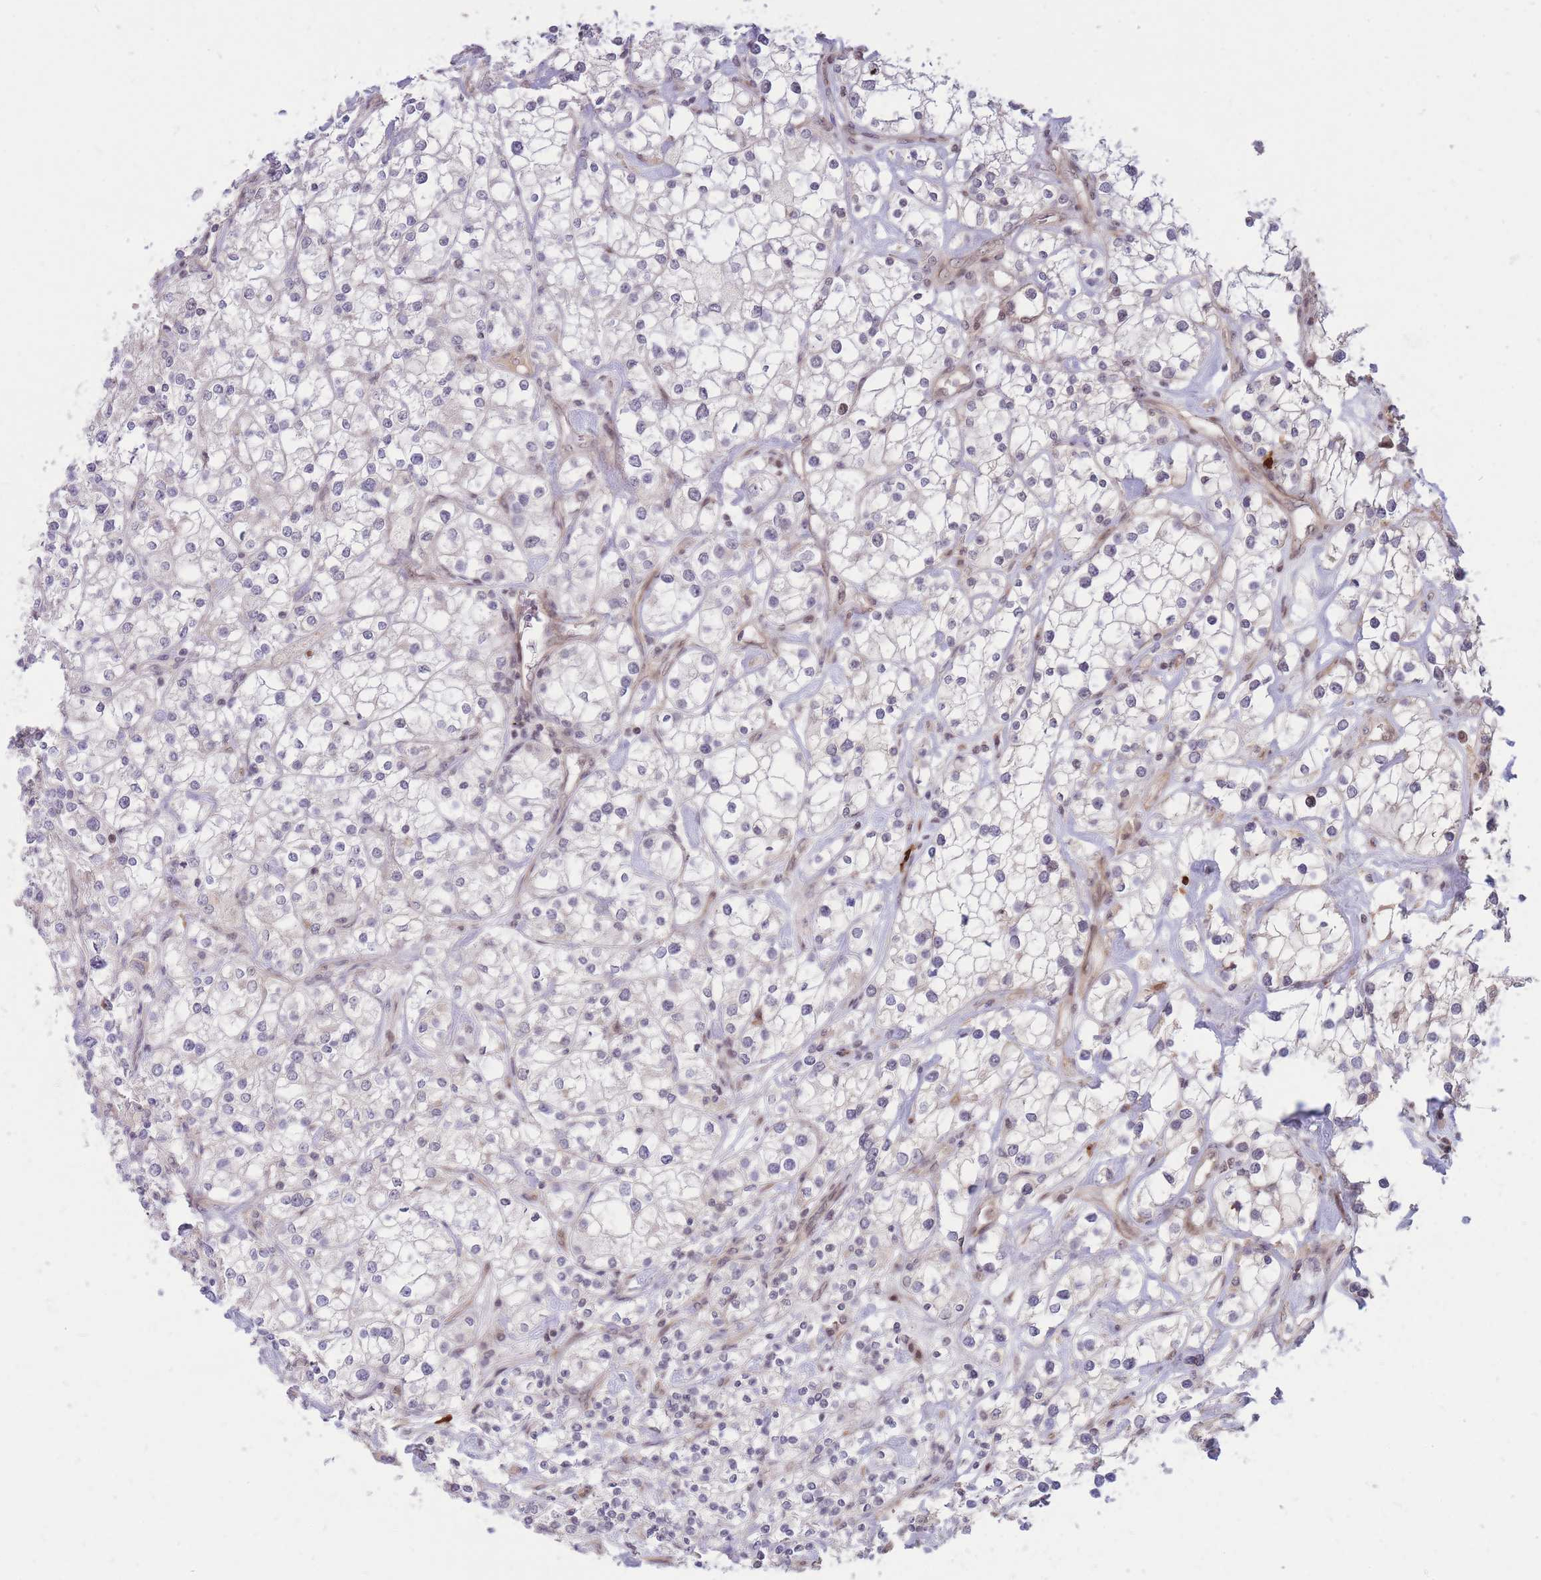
{"staining": {"intensity": "negative", "quantity": "none", "location": "none"}, "tissue": "renal cancer", "cell_type": "Tumor cells", "image_type": "cancer", "snomed": [{"axis": "morphology", "description": "Adenocarcinoma, NOS"}, {"axis": "topography", "description": "Kidney"}], "caption": "An immunohistochemistry (IHC) image of renal cancer is shown. There is no staining in tumor cells of renal cancer. (DAB immunohistochemistry with hematoxylin counter stain).", "gene": "ERICH6B", "patient": {"sex": "male", "age": 77}}